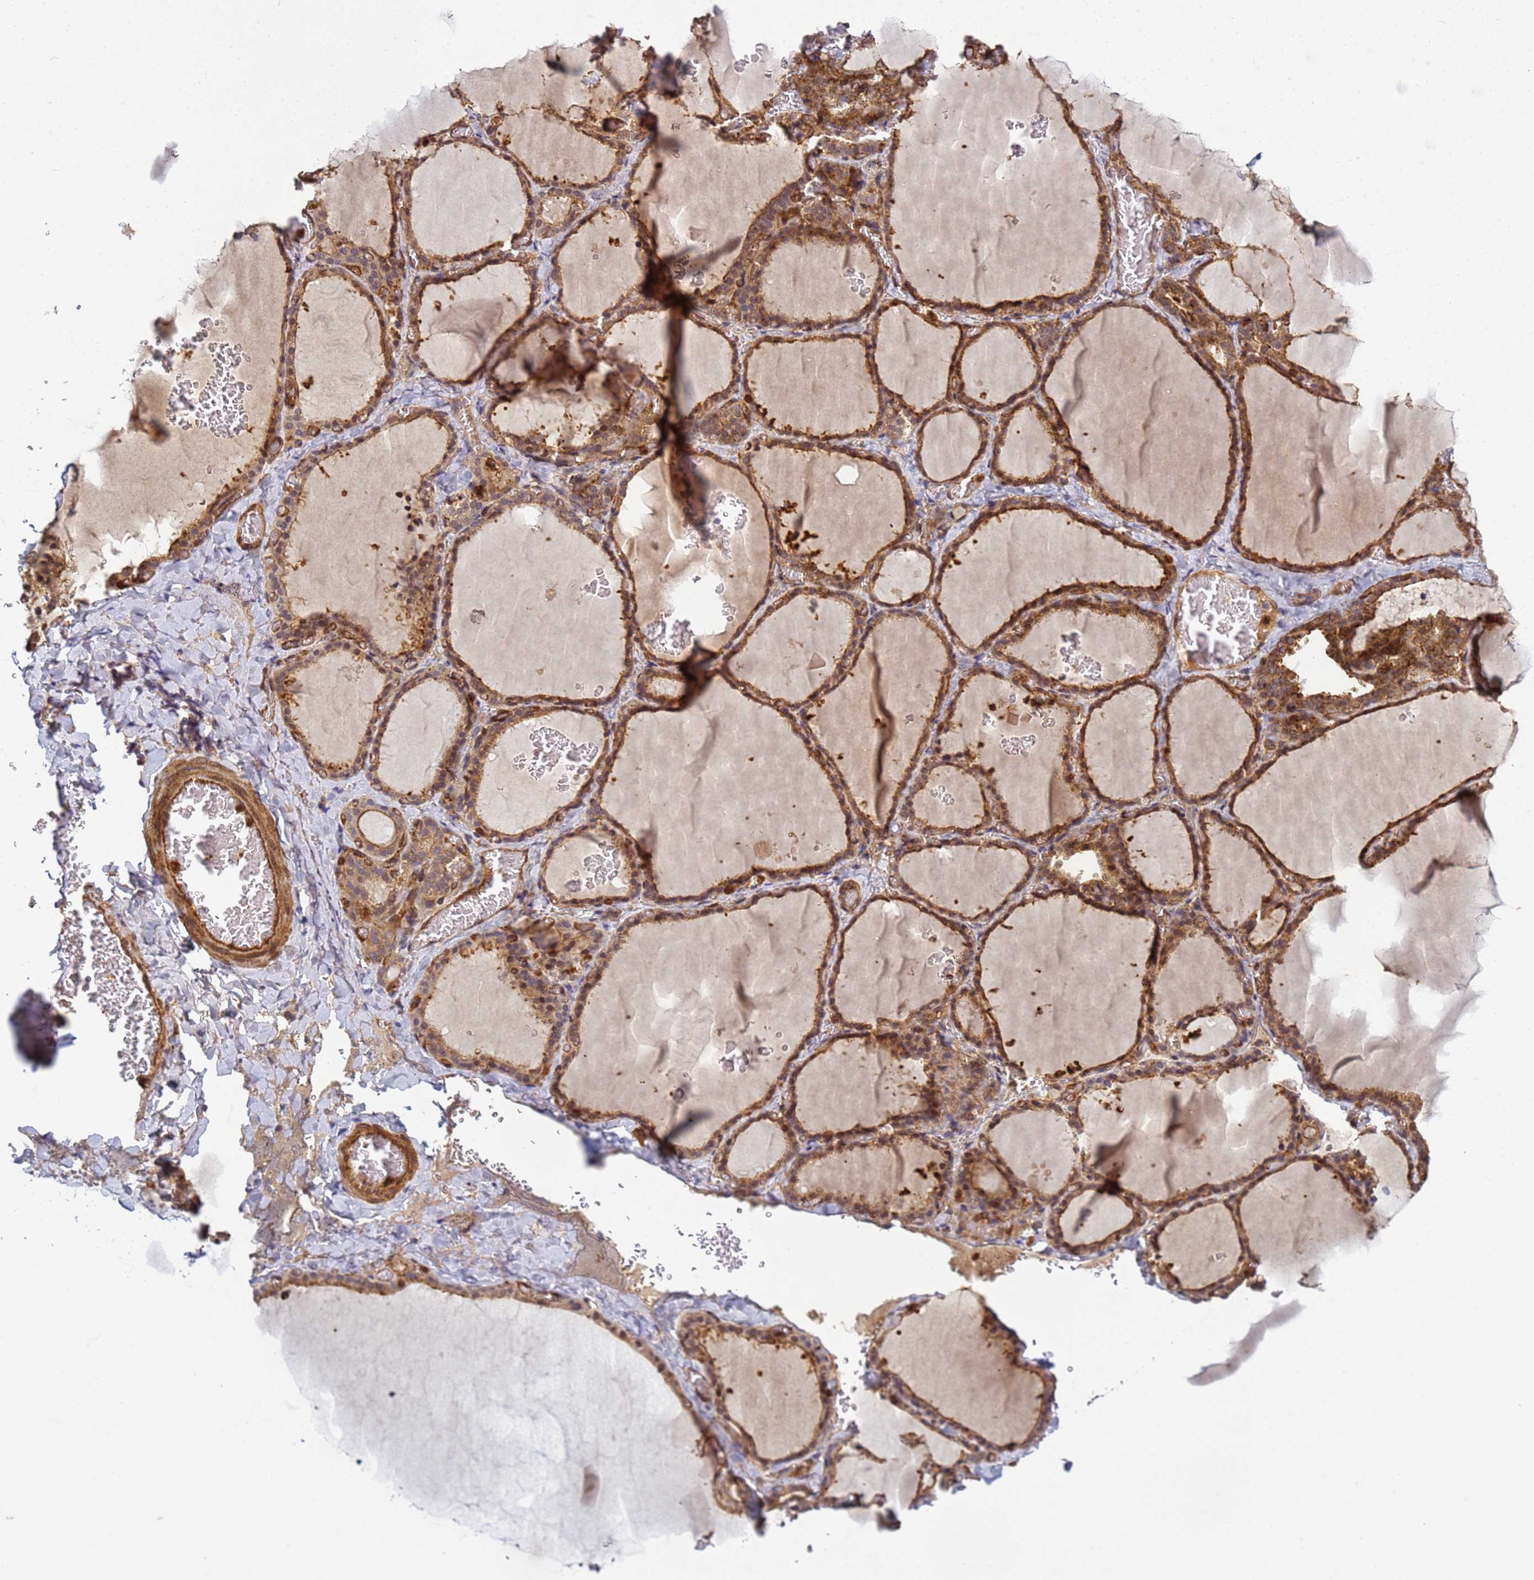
{"staining": {"intensity": "strong", "quantity": ">75%", "location": "cytoplasmic/membranous,nuclear"}, "tissue": "thyroid gland", "cell_type": "Glandular cells", "image_type": "normal", "snomed": [{"axis": "morphology", "description": "Normal tissue, NOS"}, {"axis": "topography", "description": "Thyroid gland"}], "caption": "Immunohistochemistry (IHC) of benign thyroid gland displays high levels of strong cytoplasmic/membranous,nuclear positivity in about >75% of glandular cells. The staining was performed using DAB to visualize the protein expression in brown, while the nuclei were stained in blue with hematoxylin (Magnification: 20x).", "gene": "C8orf34", "patient": {"sex": "female", "age": 39}}